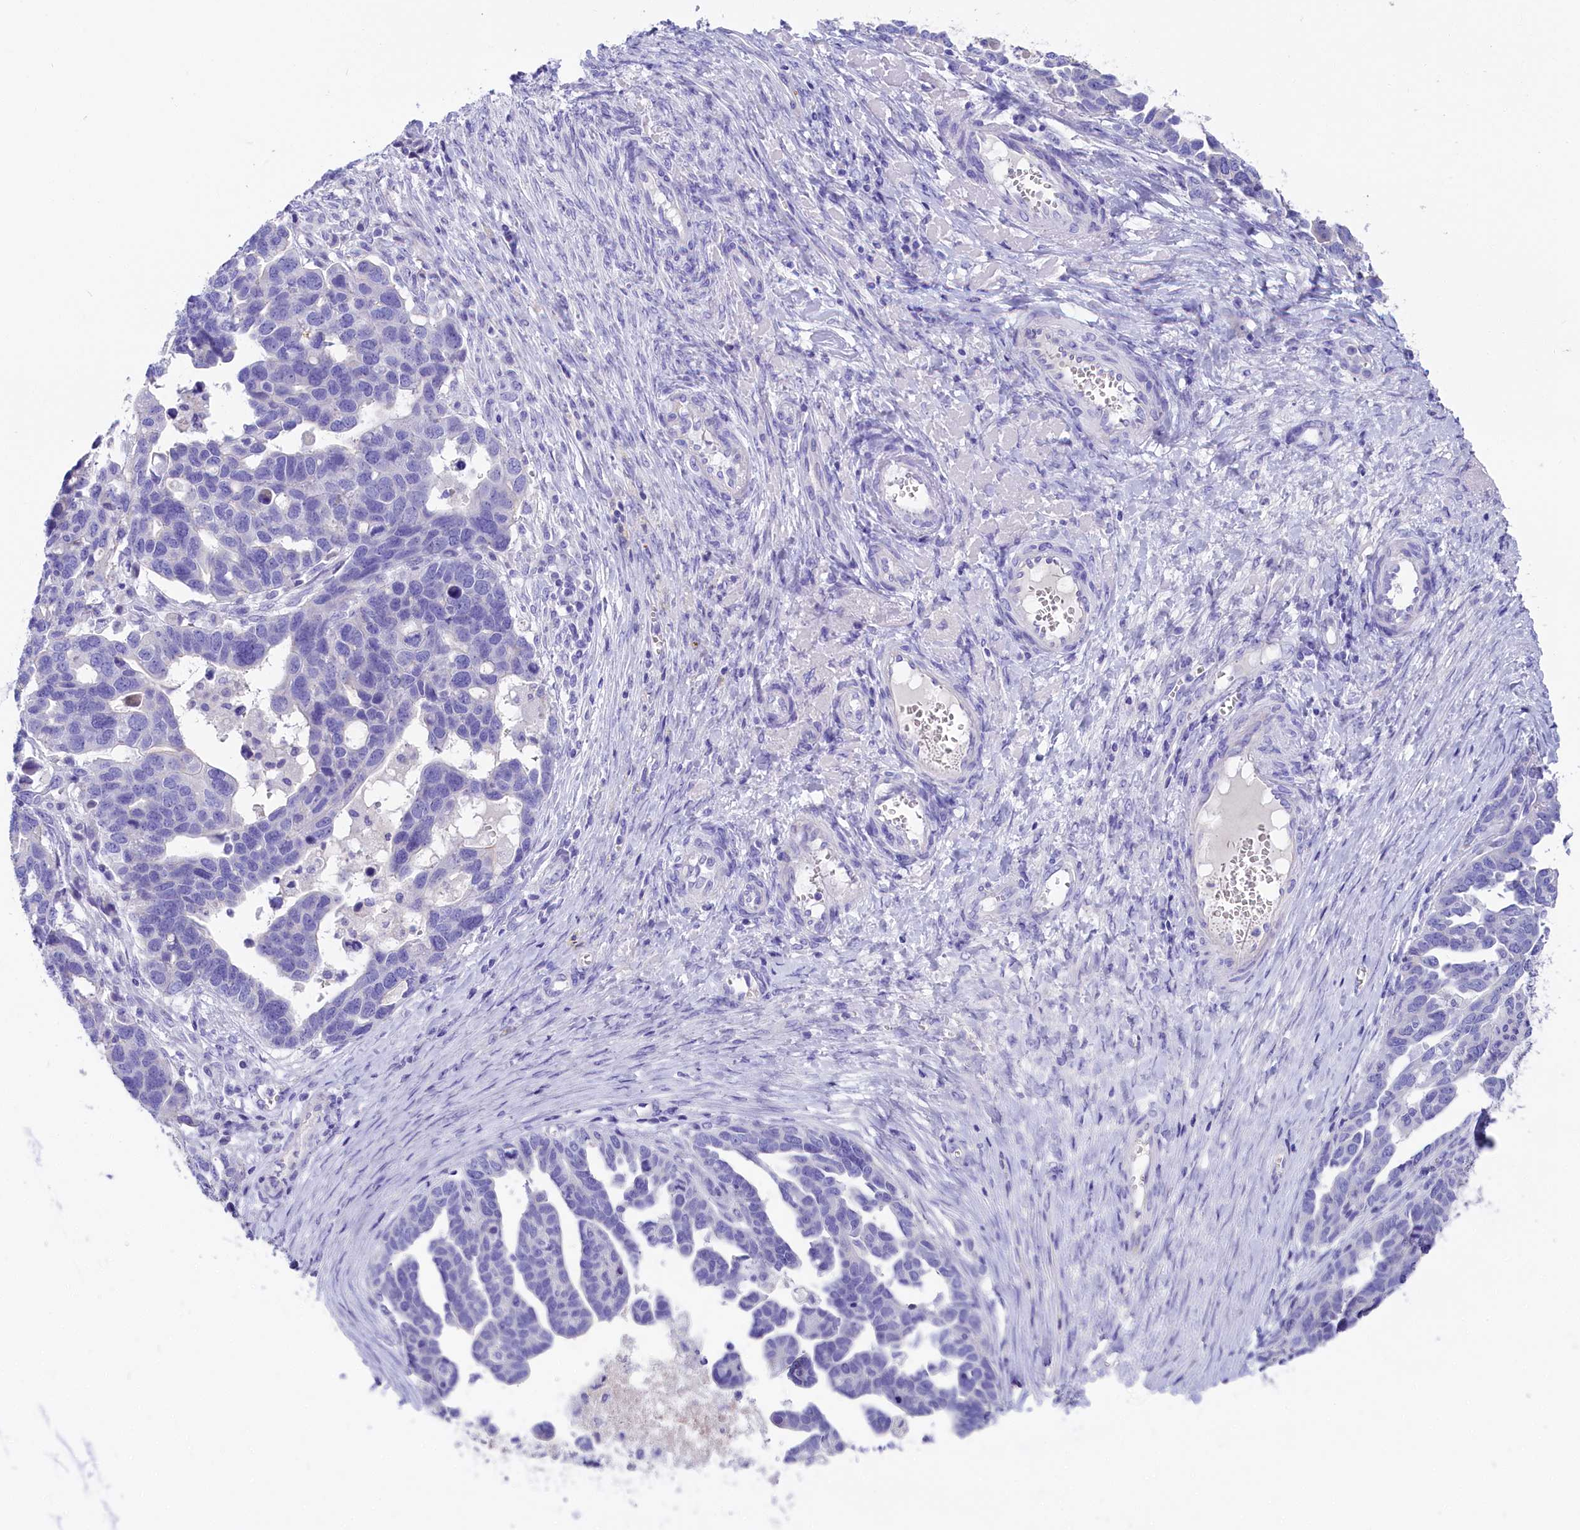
{"staining": {"intensity": "negative", "quantity": "none", "location": "none"}, "tissue": "ovarian cancer", "cell_type": "Tumor cells", "image_type": "cancer", "snomed": [{"axis": "morphology", "description": "Cystadenocarcinoma, serous, NOS"}, {"axis": "topography", "description": "Ovary"}], "caption": "The image exhibits no significant expression in tumor cells of ovarian cancer.", "gene": "SULT2A1", "patient": {"sex": "female", "age": 54}}